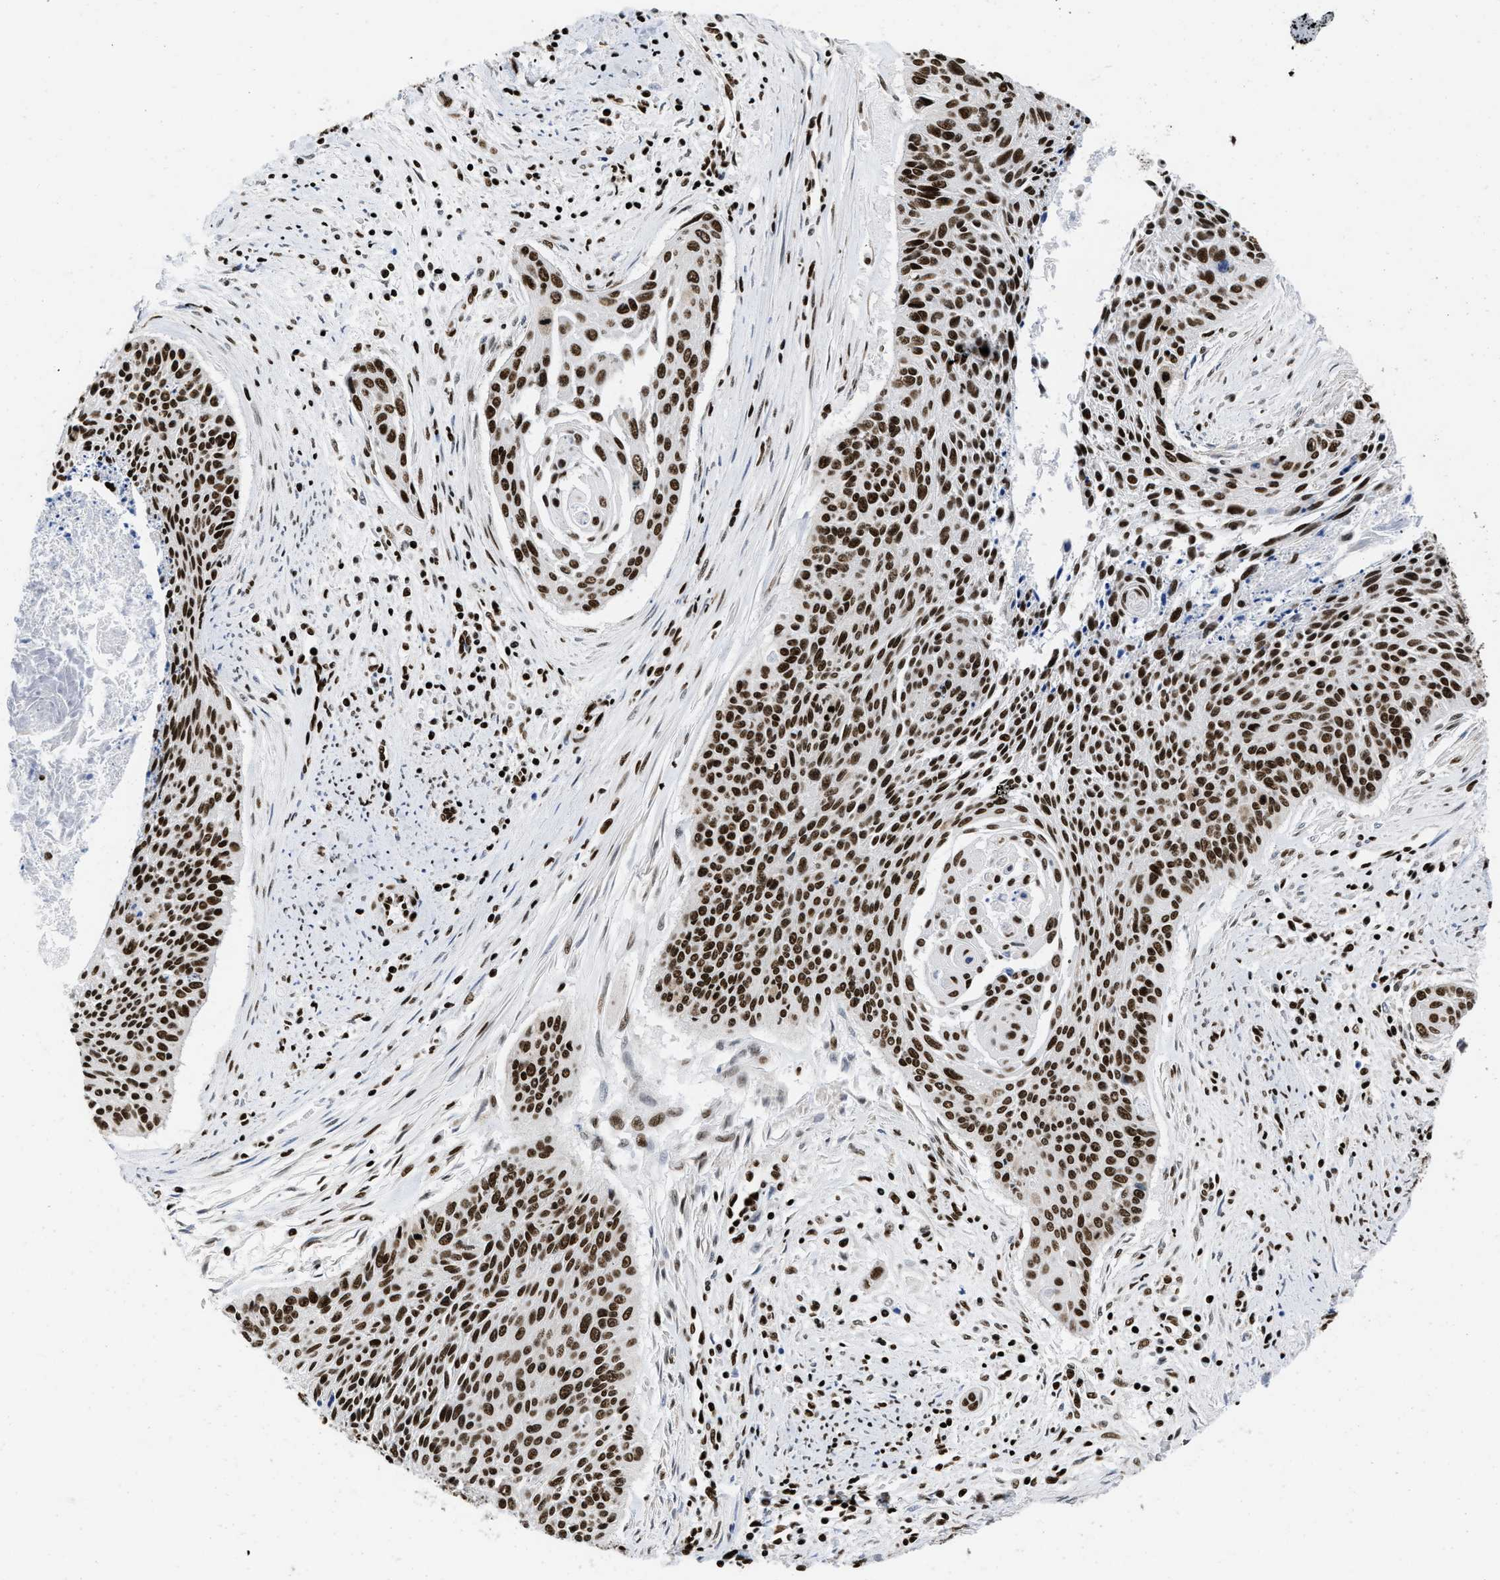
{"staining": {"intensity": "strong", "quantity": ">75%", "location": "nuclear"}, "tissue": "cervical cancer", "cell_type": "Tumor cells", "image_type": "cancer", "snomed": [{"axis": "morphology", "description": "Squamous cell carcinoma, NOS"}, {"axis": "topography", "description": "Cervix"}], "caption": "Squamous cell carcinoma (cervical) stained with immunohistochemistry (IHC) shows strong nuclear staining in about >75% of tumor cells.", "gene": "CREB1", "patient": {"sex": "female", "age": 55}}